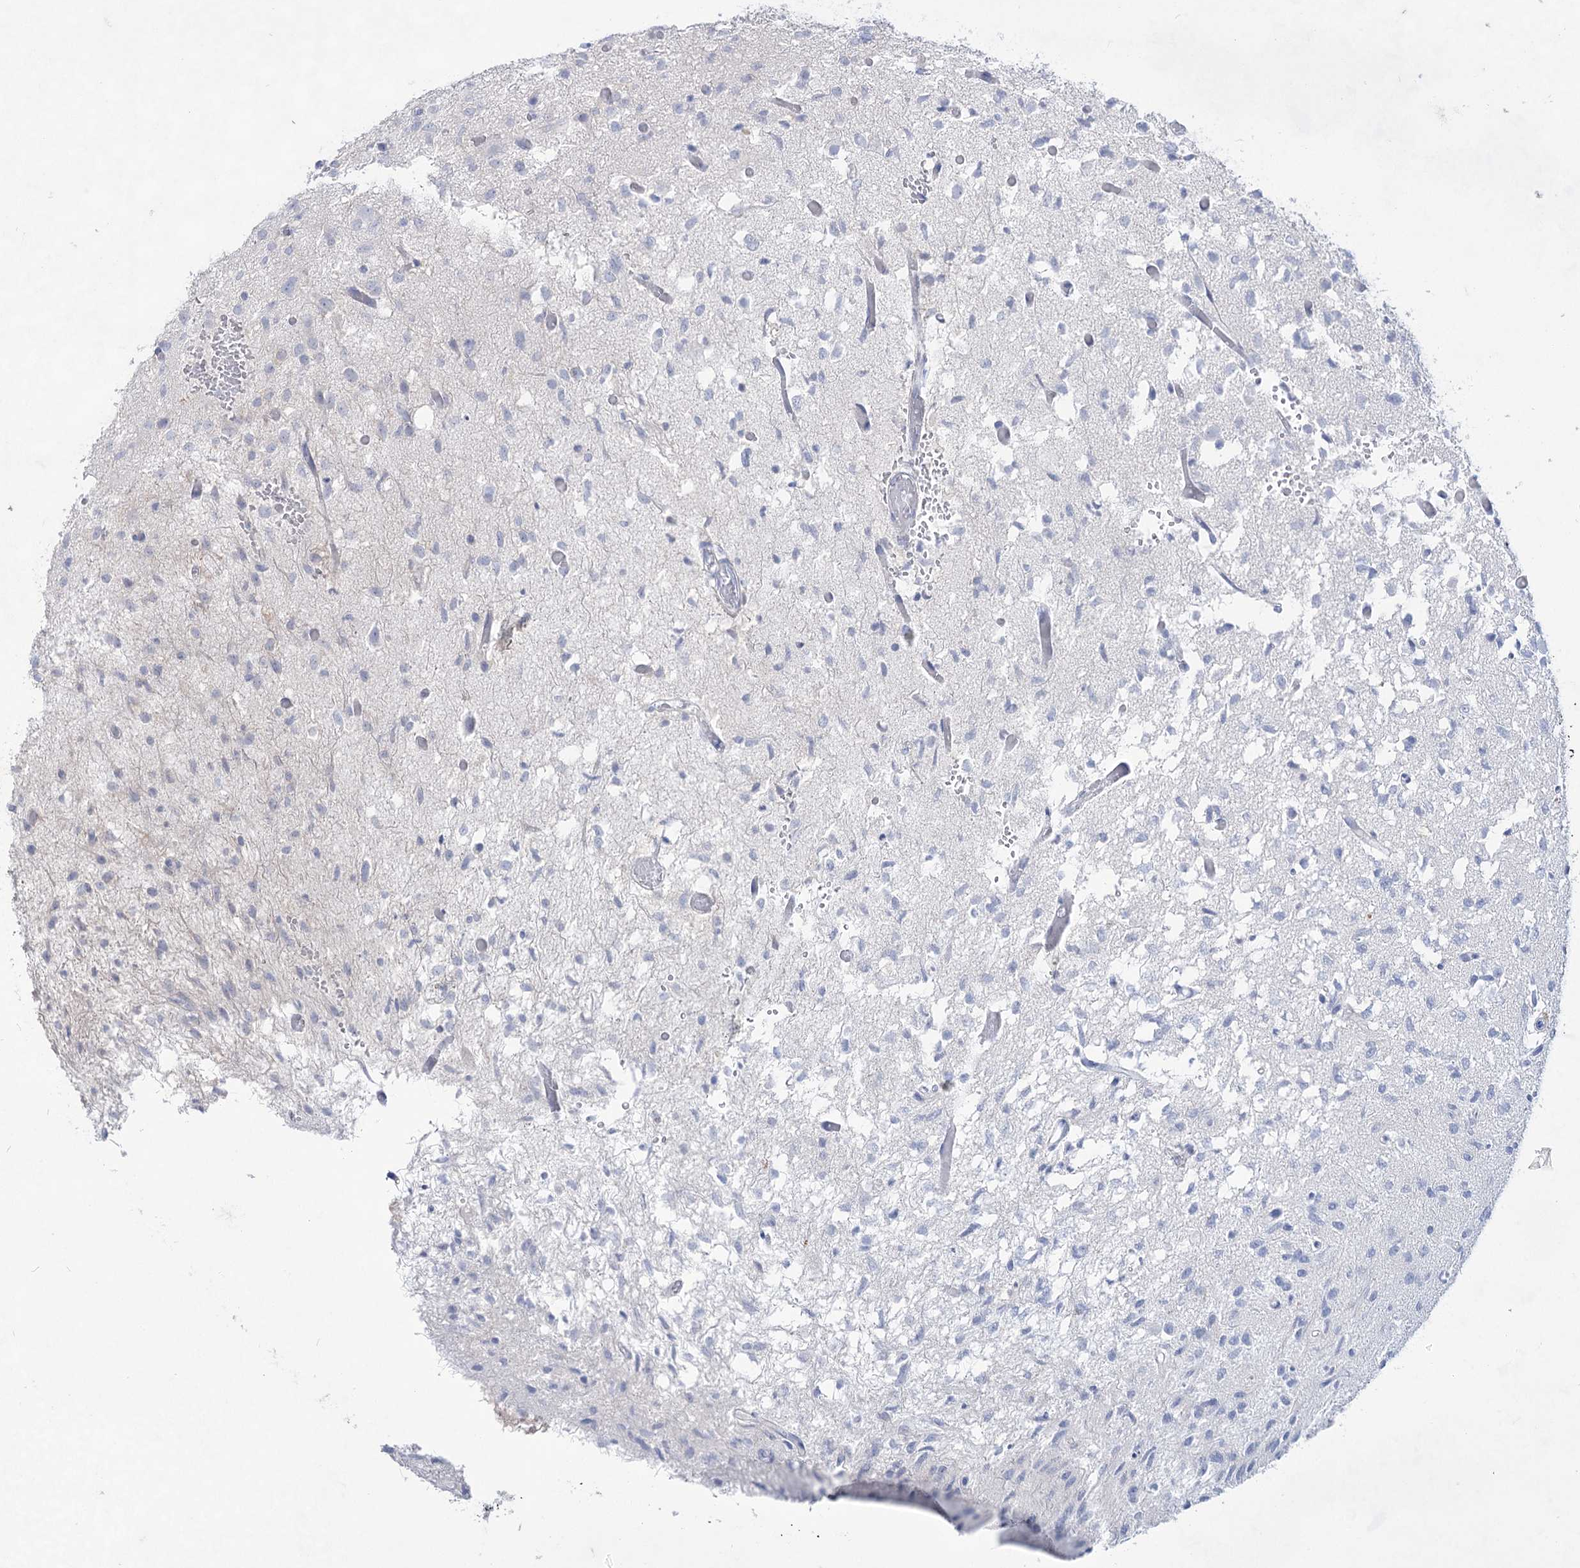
{"staining": {"intensity": "negative", "quantity": "none", "location": "none"}, "tissue": "glioma", "cell_type": "Tumor cells", "image_type": "cancer", "snomed": [{"axis": "morphology", "description": "Glioma, malignant, High grade"}, {"axis": "topography", "description": "Brain"}], "caption": "The IHC photomicrograph has no significant positivity in tumor cells of glioma tissue.", "gene": "ACRV1", "patient": {"sex": "female", "age": 59}}